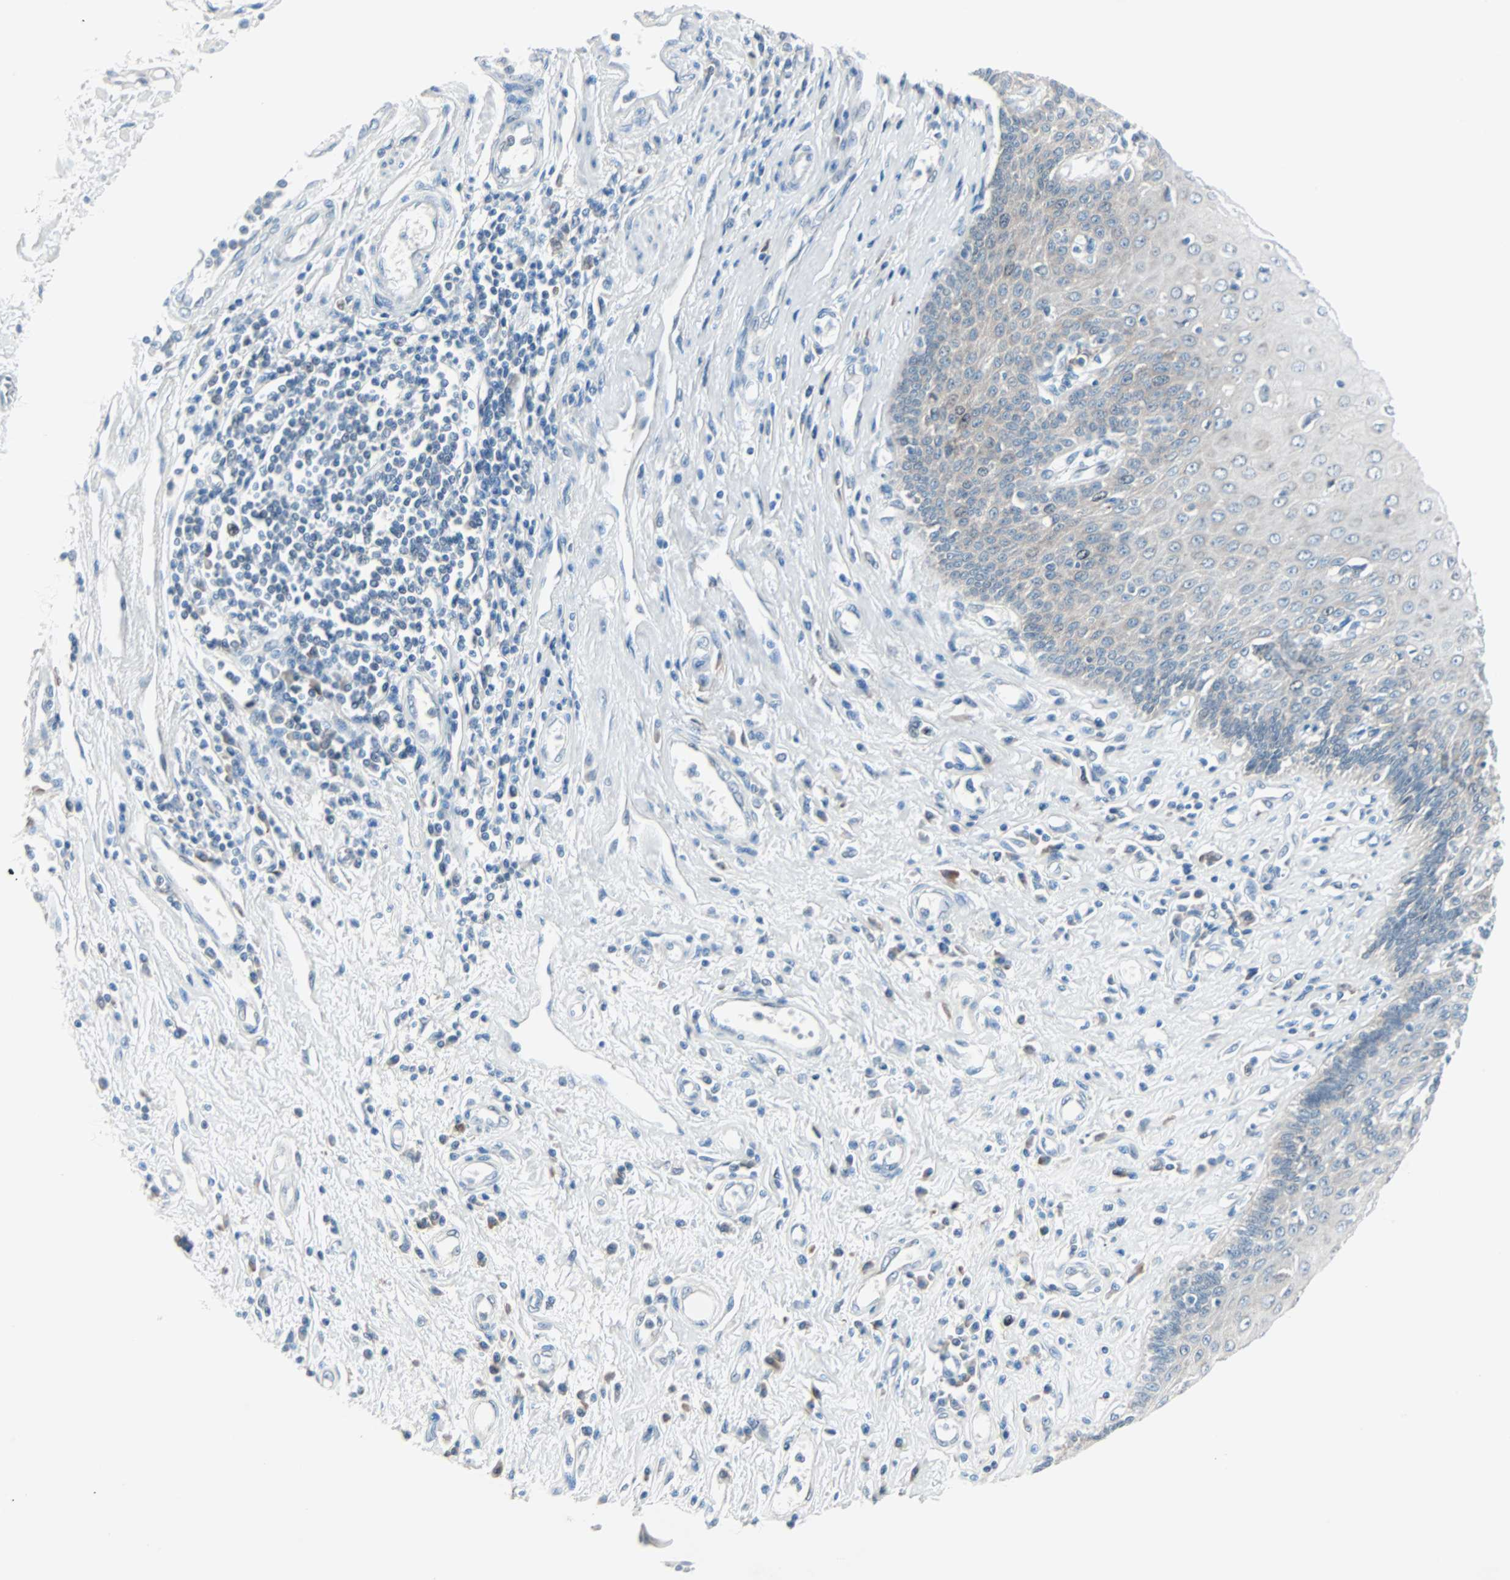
{"staining": {"intensity": "weak", "quantity": "<25%", "location": "cytoplasmic/membranous"}, "tissue": "esophagus", "cell_type": "Squamous epithelial cells", "image_type": "normal", "snomed": [{"axis": "morphology", "description": "Normal tissue, NOS"}, {"axis": "topography", "description": "Esophagus"}], "caption": "Immunohistochemistry (IHC) photomicrograph of unremarkable esophagus stained for a protein (brown), which displays no staining in squamous epithelial cells. (DAB (3,3'-diaminobenzidine) IHC visualized using brightfield microscopy, high magnification).", "gene": "SMIM8", "patient": {"sex": "male", "age": 70}}